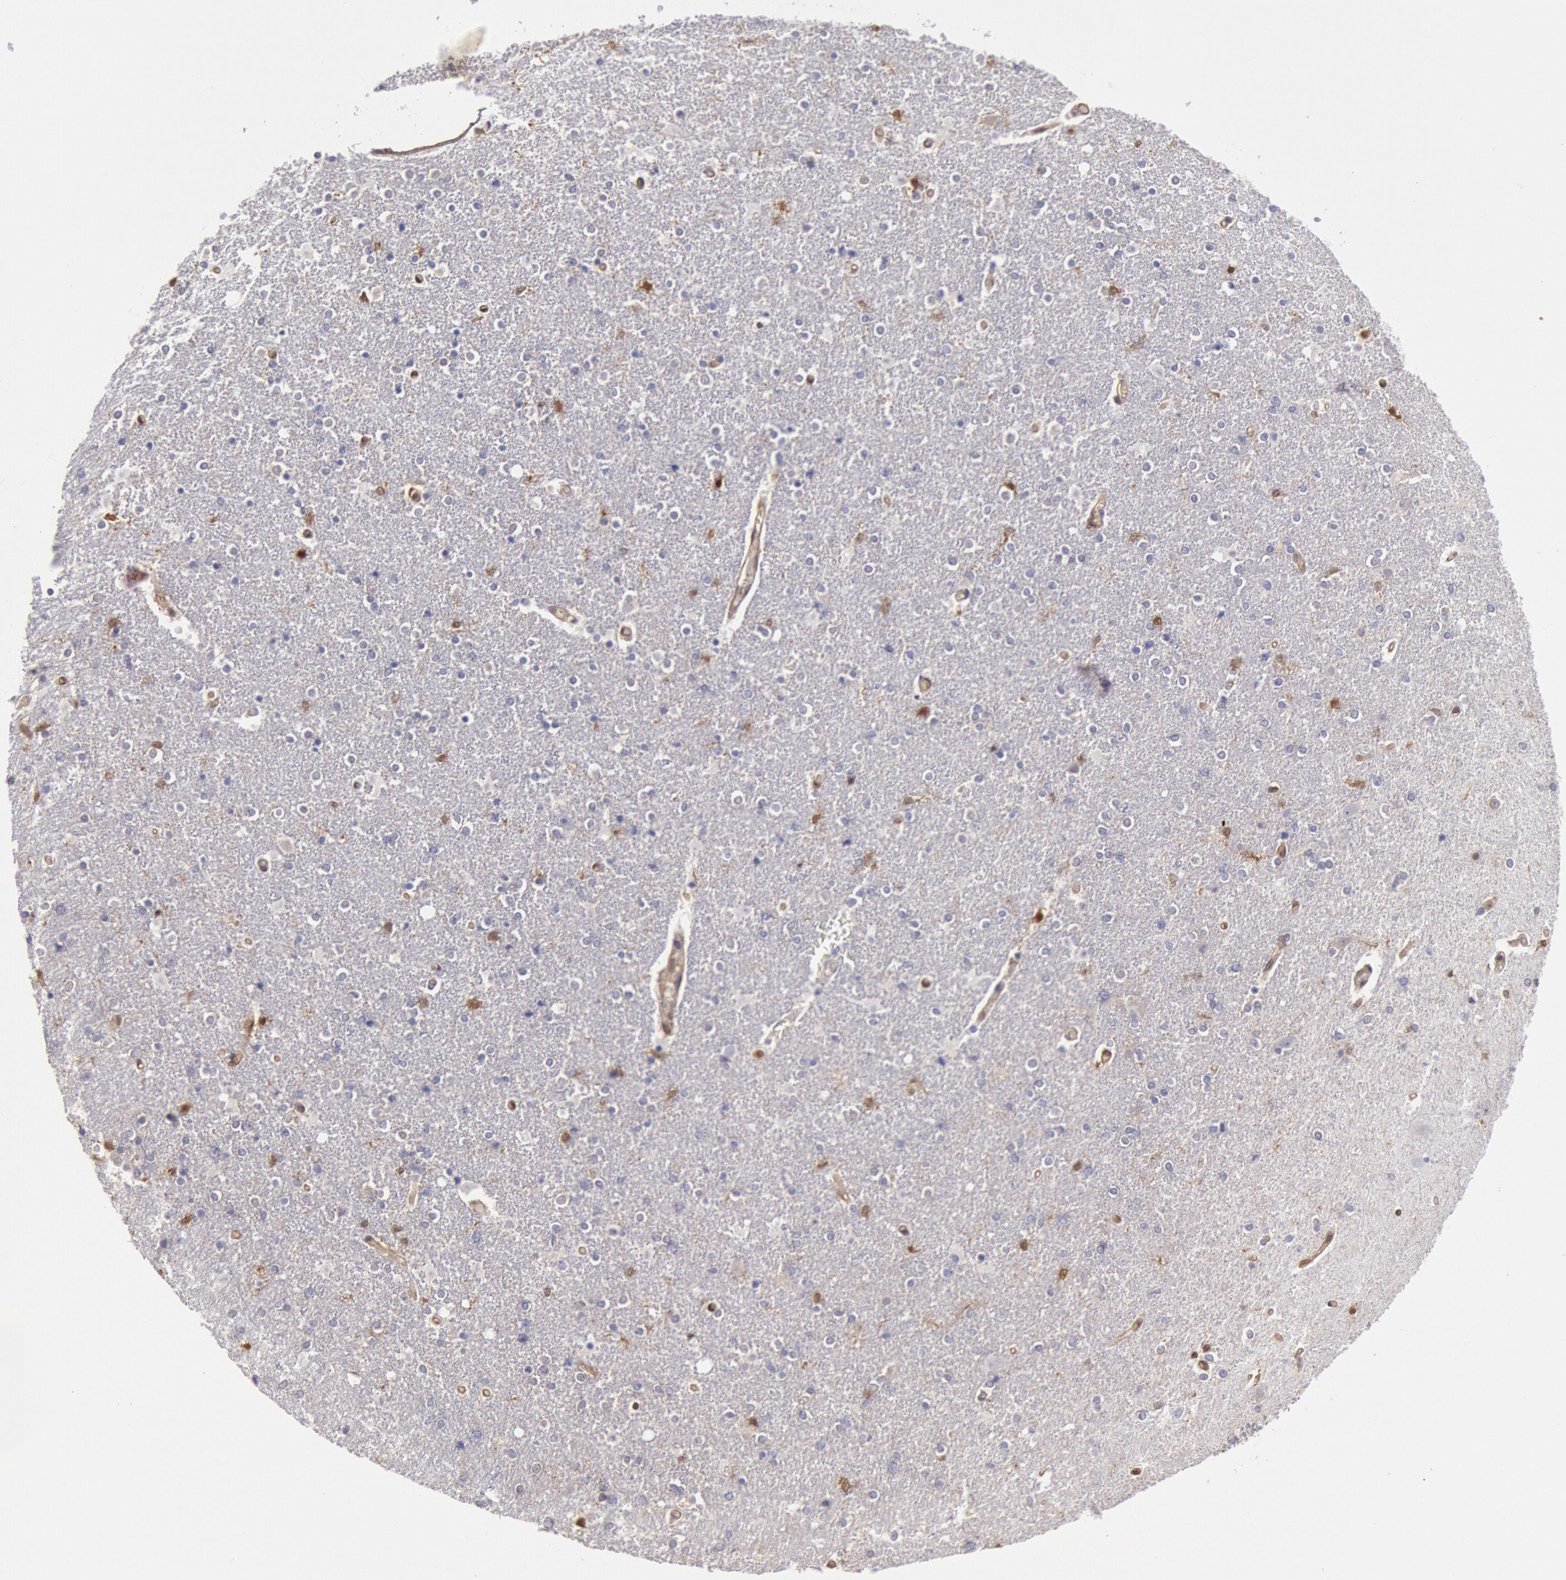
{"staining": {"intensity": "negative", "quantity": "none", "location": "none"}, "tissue": "caudate", "cell_type": "Glial cells", "image_type": "normal", "snomed": [{"axis": "morphology", "description": "Normal tissue, NOS"}, {"axis": "topography", "description": "Lateral ventricle wall"}], "caption": "DAB (3,3'-diaminobenzidine) immunohistochemical staining of benign human caudate reveals no significant staining in glial cells.", "gene": "CCDC50", "patient": {"sex": "female", "age": 54}}